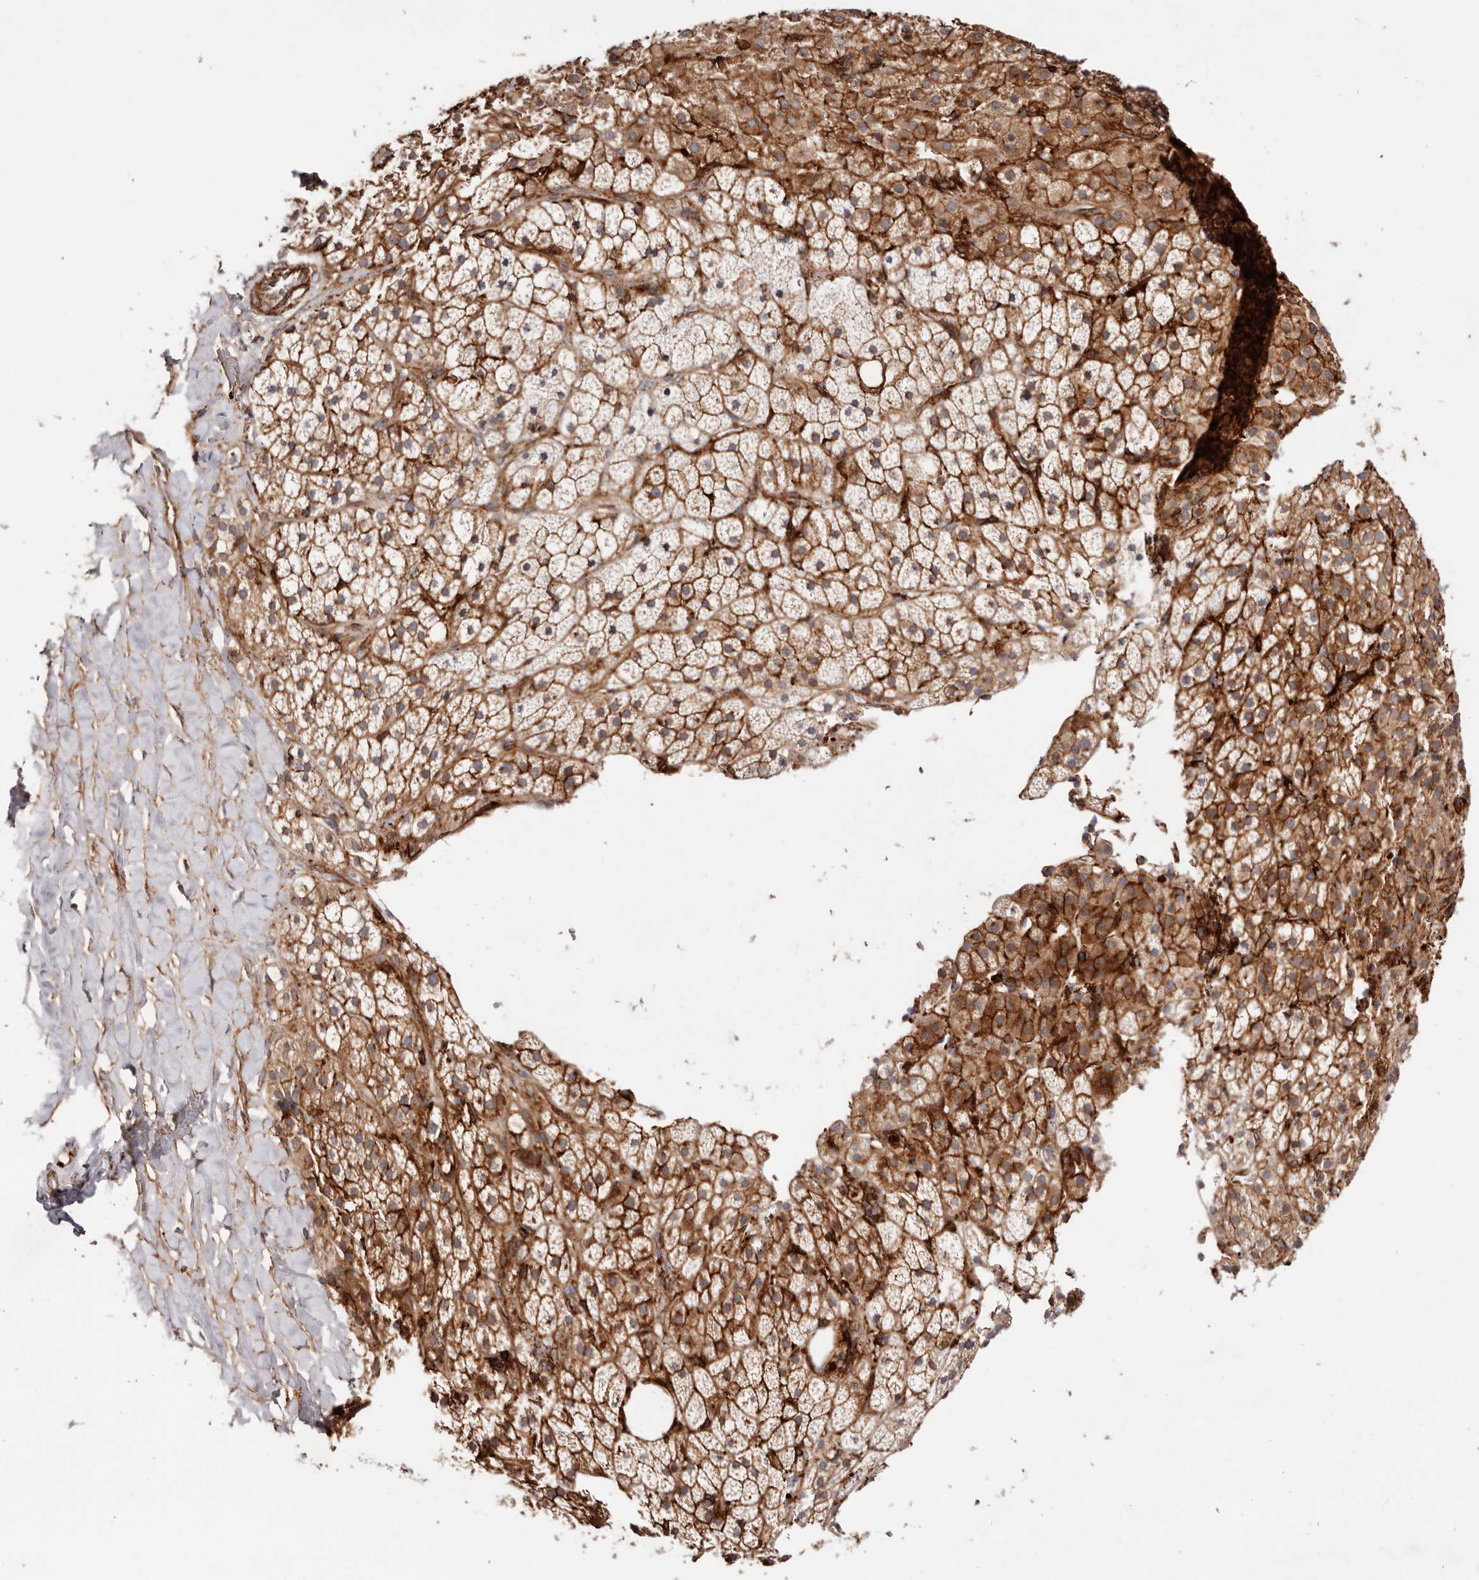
{"staining": {"intensity": "strong", "quantity": ">75%", "location": "cytoplasmic/membranous"}, "tissue": "adrenal gland", "cell_type": "Glandular cells", "image_type": "normal", "snomed": [{"axis": "morphology", "description": "Normal tissue, NOS"}, {"axis": "topography", "description": "Adrenal gland"}], "caption": "An IHC histopathology image of normal tissue is shown. Protein staining in brown shows strong cytoplasmic/membranous positivity in adrenal gland within glandular cells.", "gene": "PTPN22", "patient": {"sex": "female", "age": 59}}